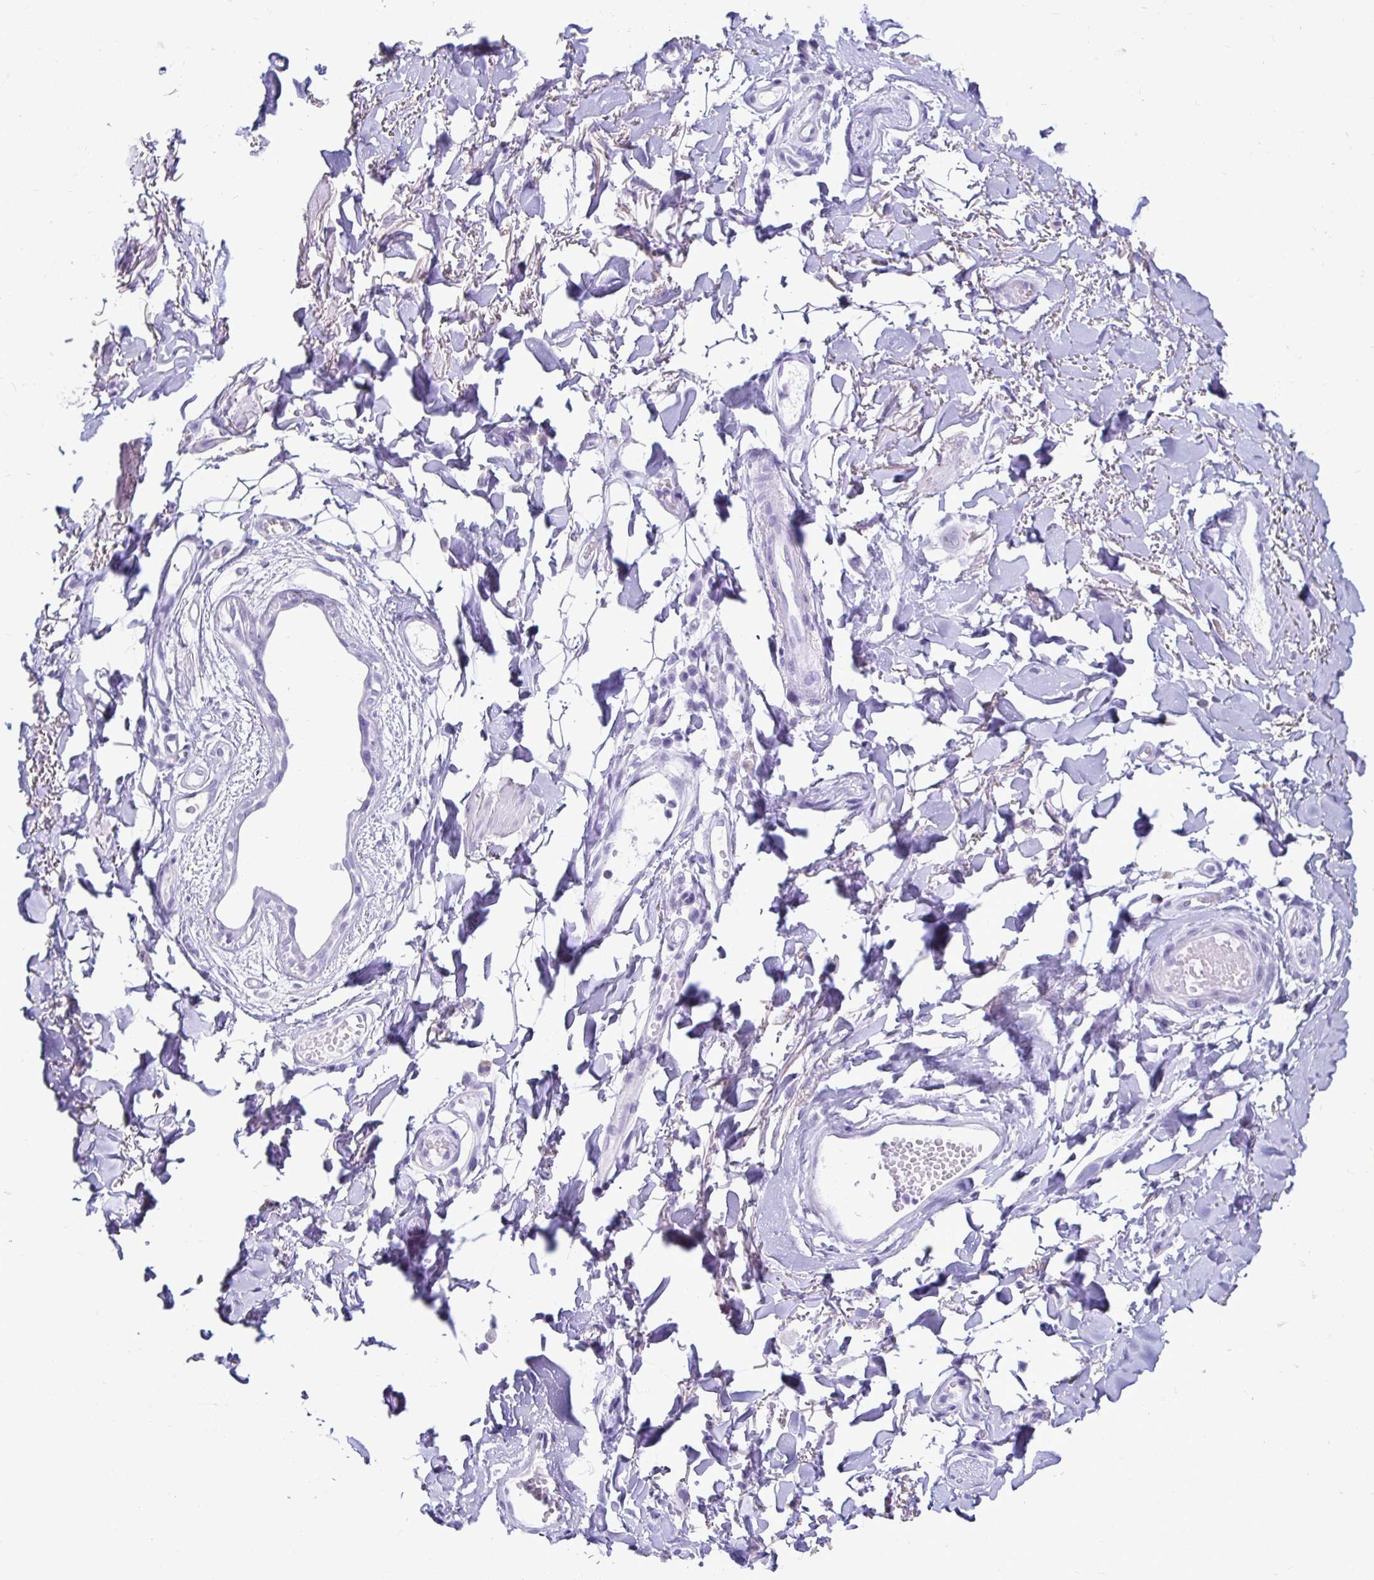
{"staining": {"intensity": "negative", "quantity": "none", "location": "none"}, "tissue": "adipose tissue", "cell_type": "Adipocytes", "image_type": "normal", "snomed": [{"axis": "morphology", "description": "Normal tissue, NOS"}, {"axis": "topography", "description": "Anal"}, {"axis": "topography", "description": "Peripheral nerve tissue"}], "caption": "Adipose tissue stained for a protein using IHC displays no expression adipocytes.", "gene": "CST6", "patient": {"sex": "male", "age": 78}}